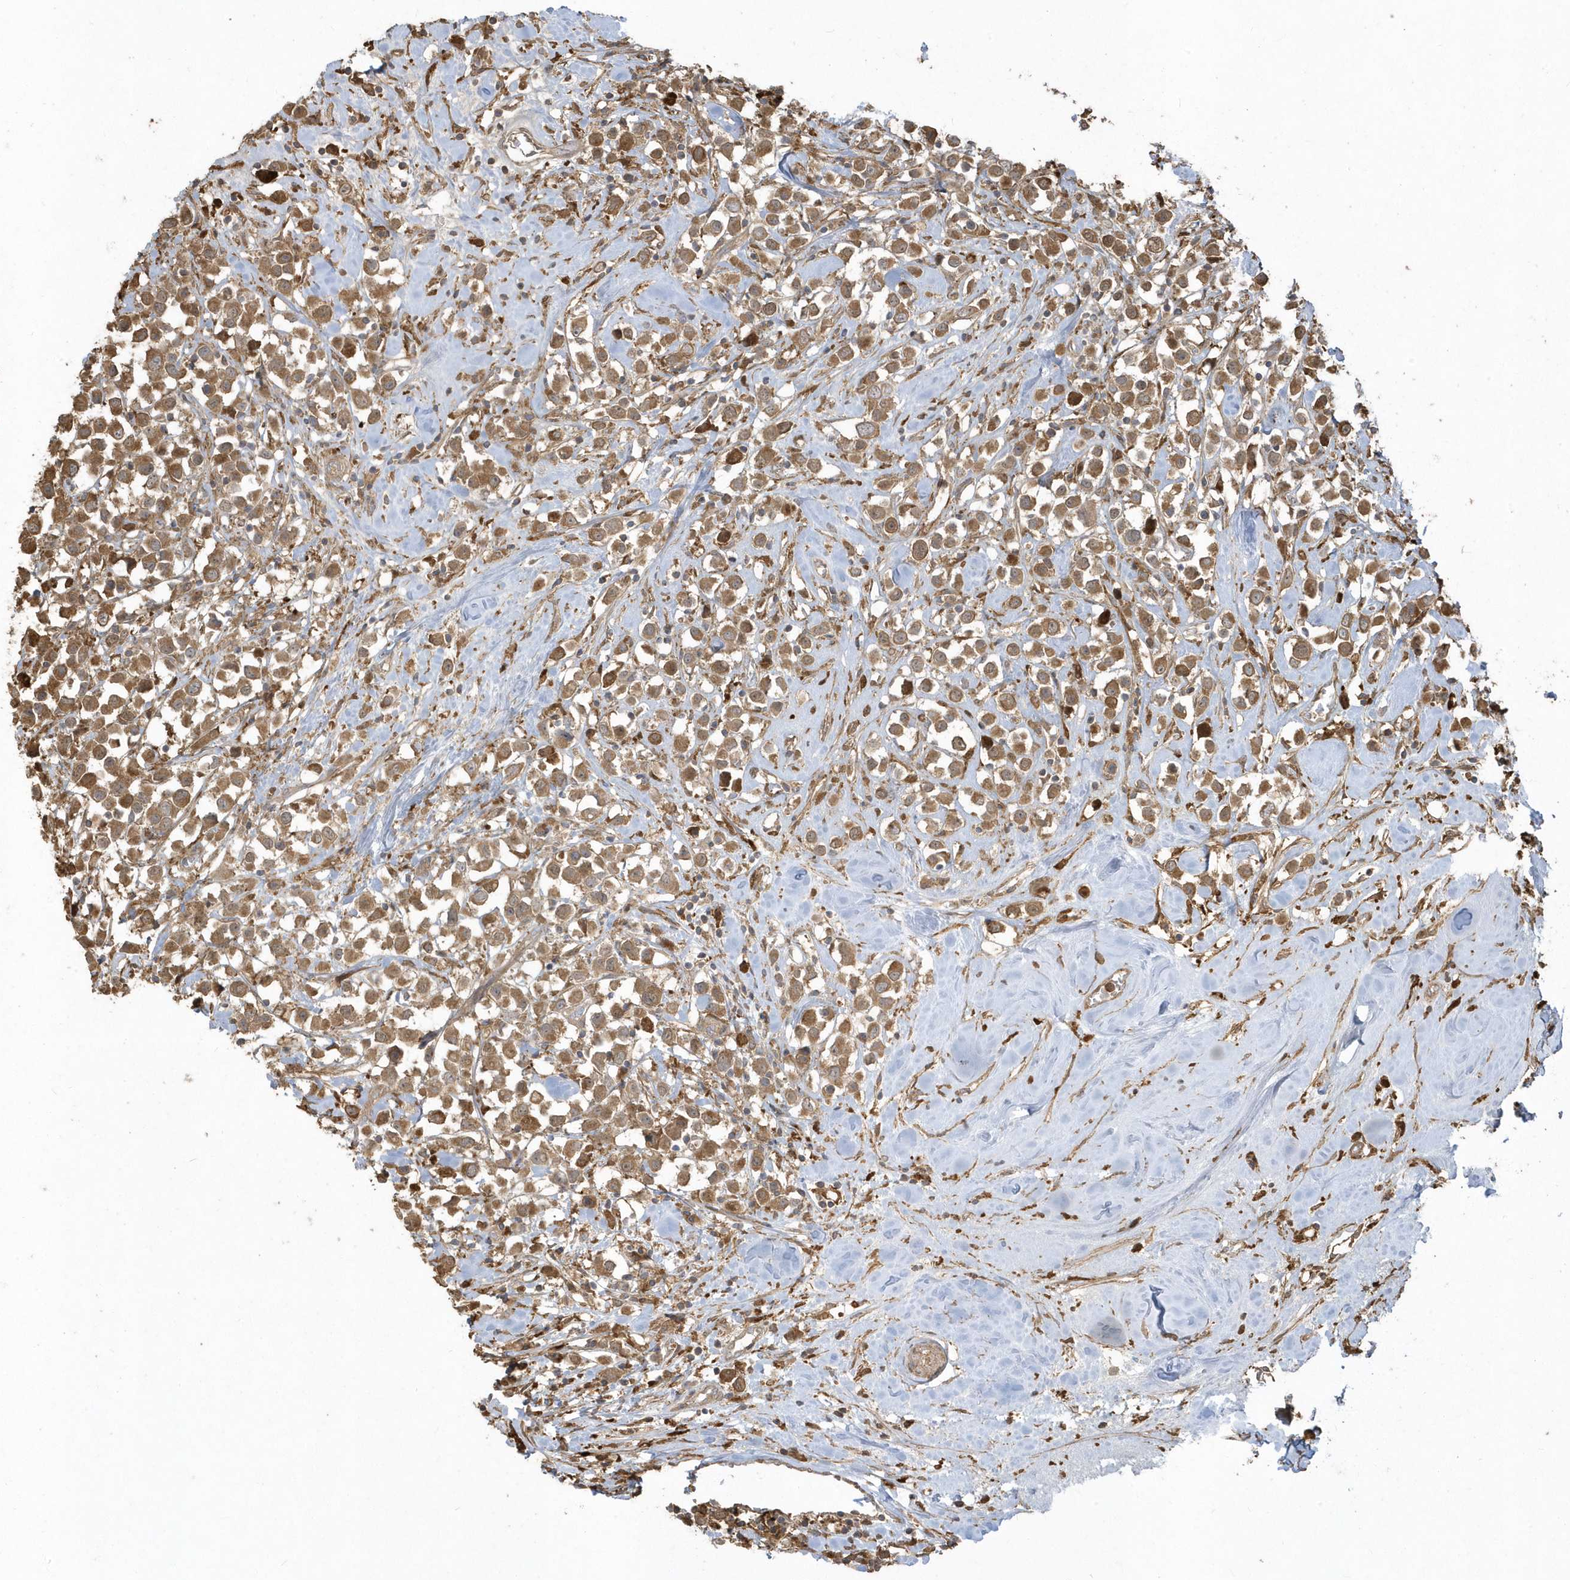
{"staining": {"intensity": "strong", "quantity": ">75%", "location": "cytoplasmic/membranous"}, "tissue": "breast cancer", "cell_type": "Tumor cells", "image_type": "cancer", "snomed": [{"axis": "morphology", "description": "Duct carcinoma"}, {"axis": "topography", "description": "Breast"}], "caption": "IHC micrograph of breast cancer stained for a protein (brown), which exhibits high levels of strong cytoplasmic/membranous expression in approximately >75% of tumor cells.", "gene": "HNMT", "patient": {"sex": "female", "age": 61}}